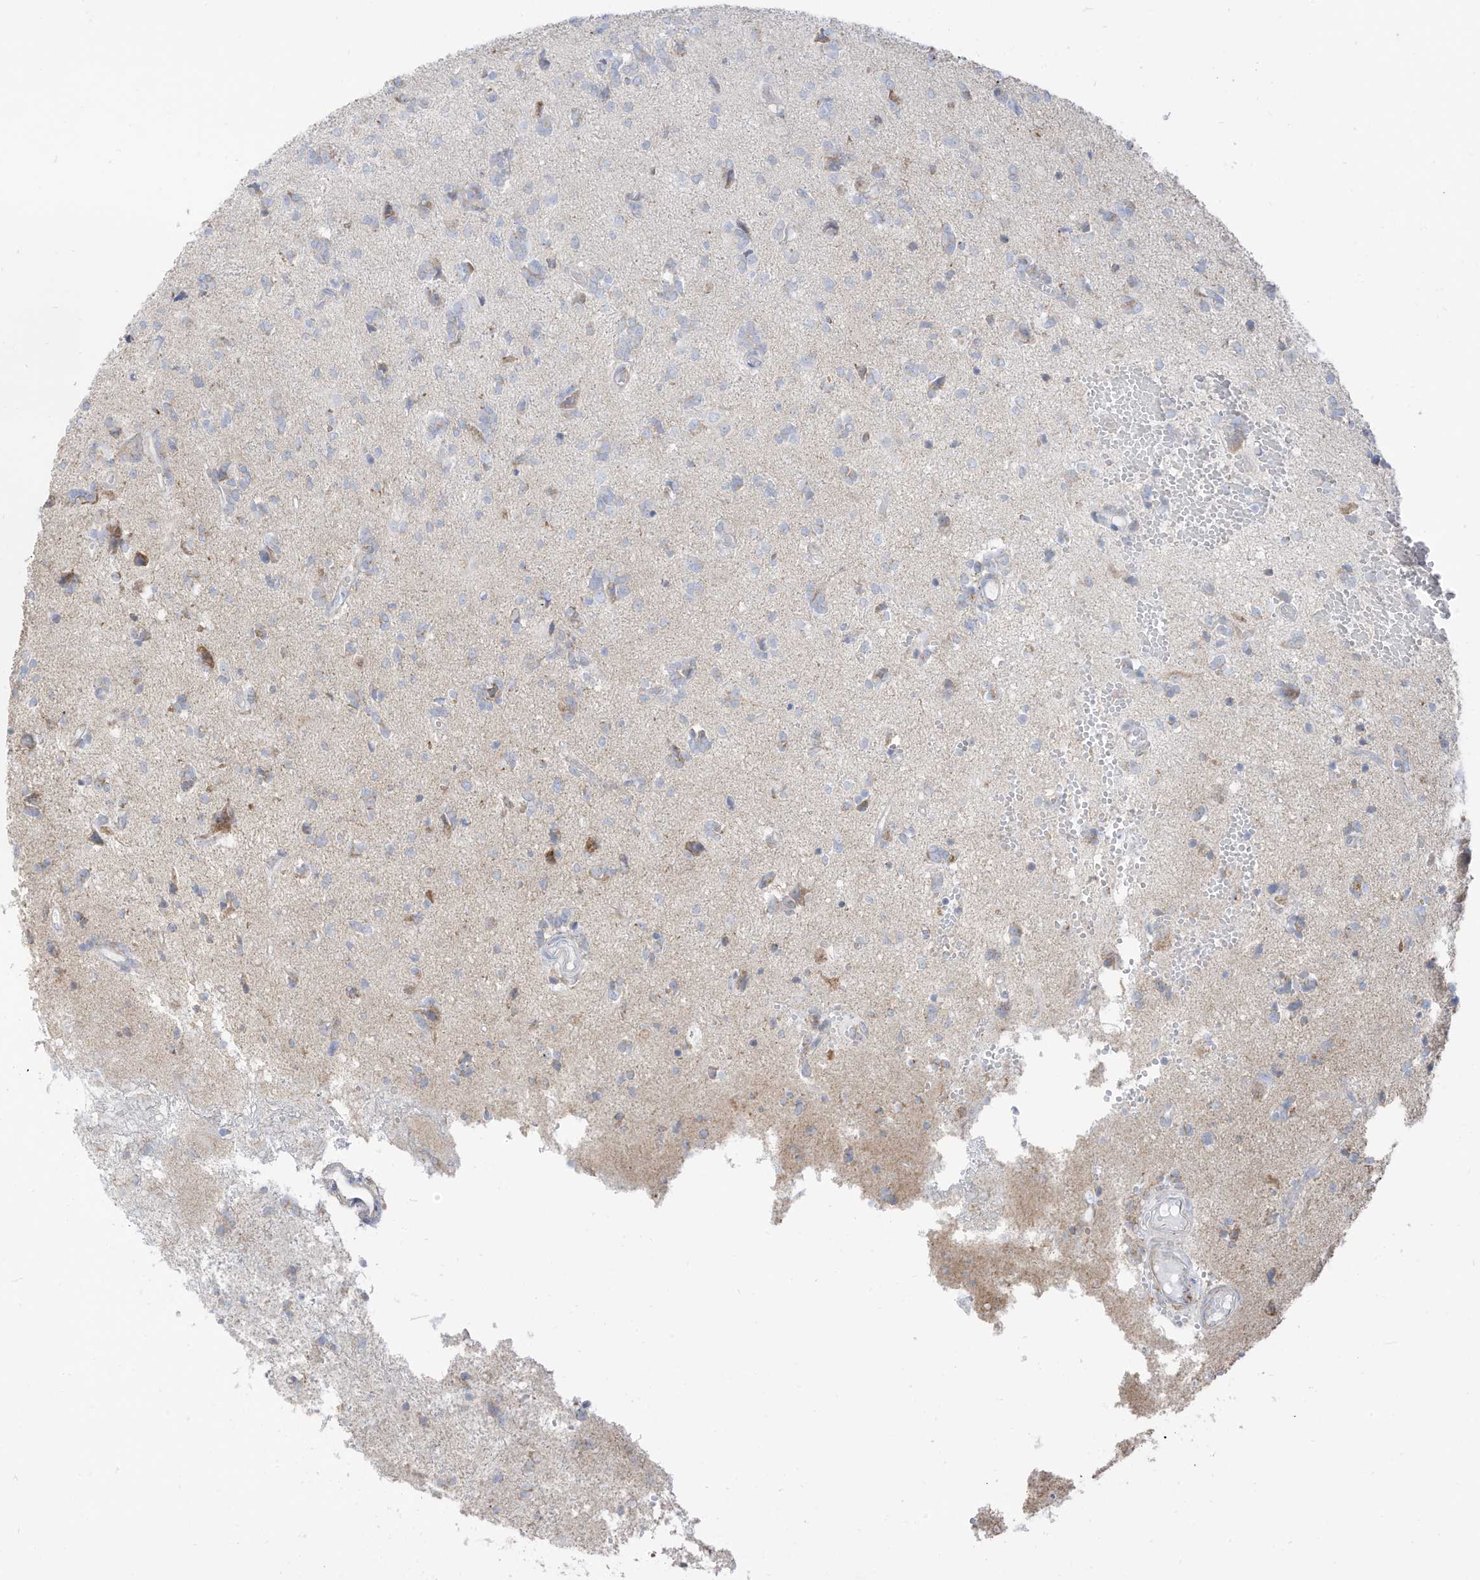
{"staining": {"intensity": "negative", "quantity": "none", "location": "none"}, "tissue": "glioma", "cell_type": "Tumor cells", "image_type": "cancer", "snomed": [{"axis": "morphology", "description": "Glioma, malignant, High grade"}, {"axis": "topography", "description": "Brain"}], "caption": "A high-resolution photomicrograph shows immunohistochemistry (IHC) staining of high-grade glioma (malignant), which shows no significant staining in tumor cells.", "gene": "ETHE1", "patient": {"sex": "female", "age": 59}}